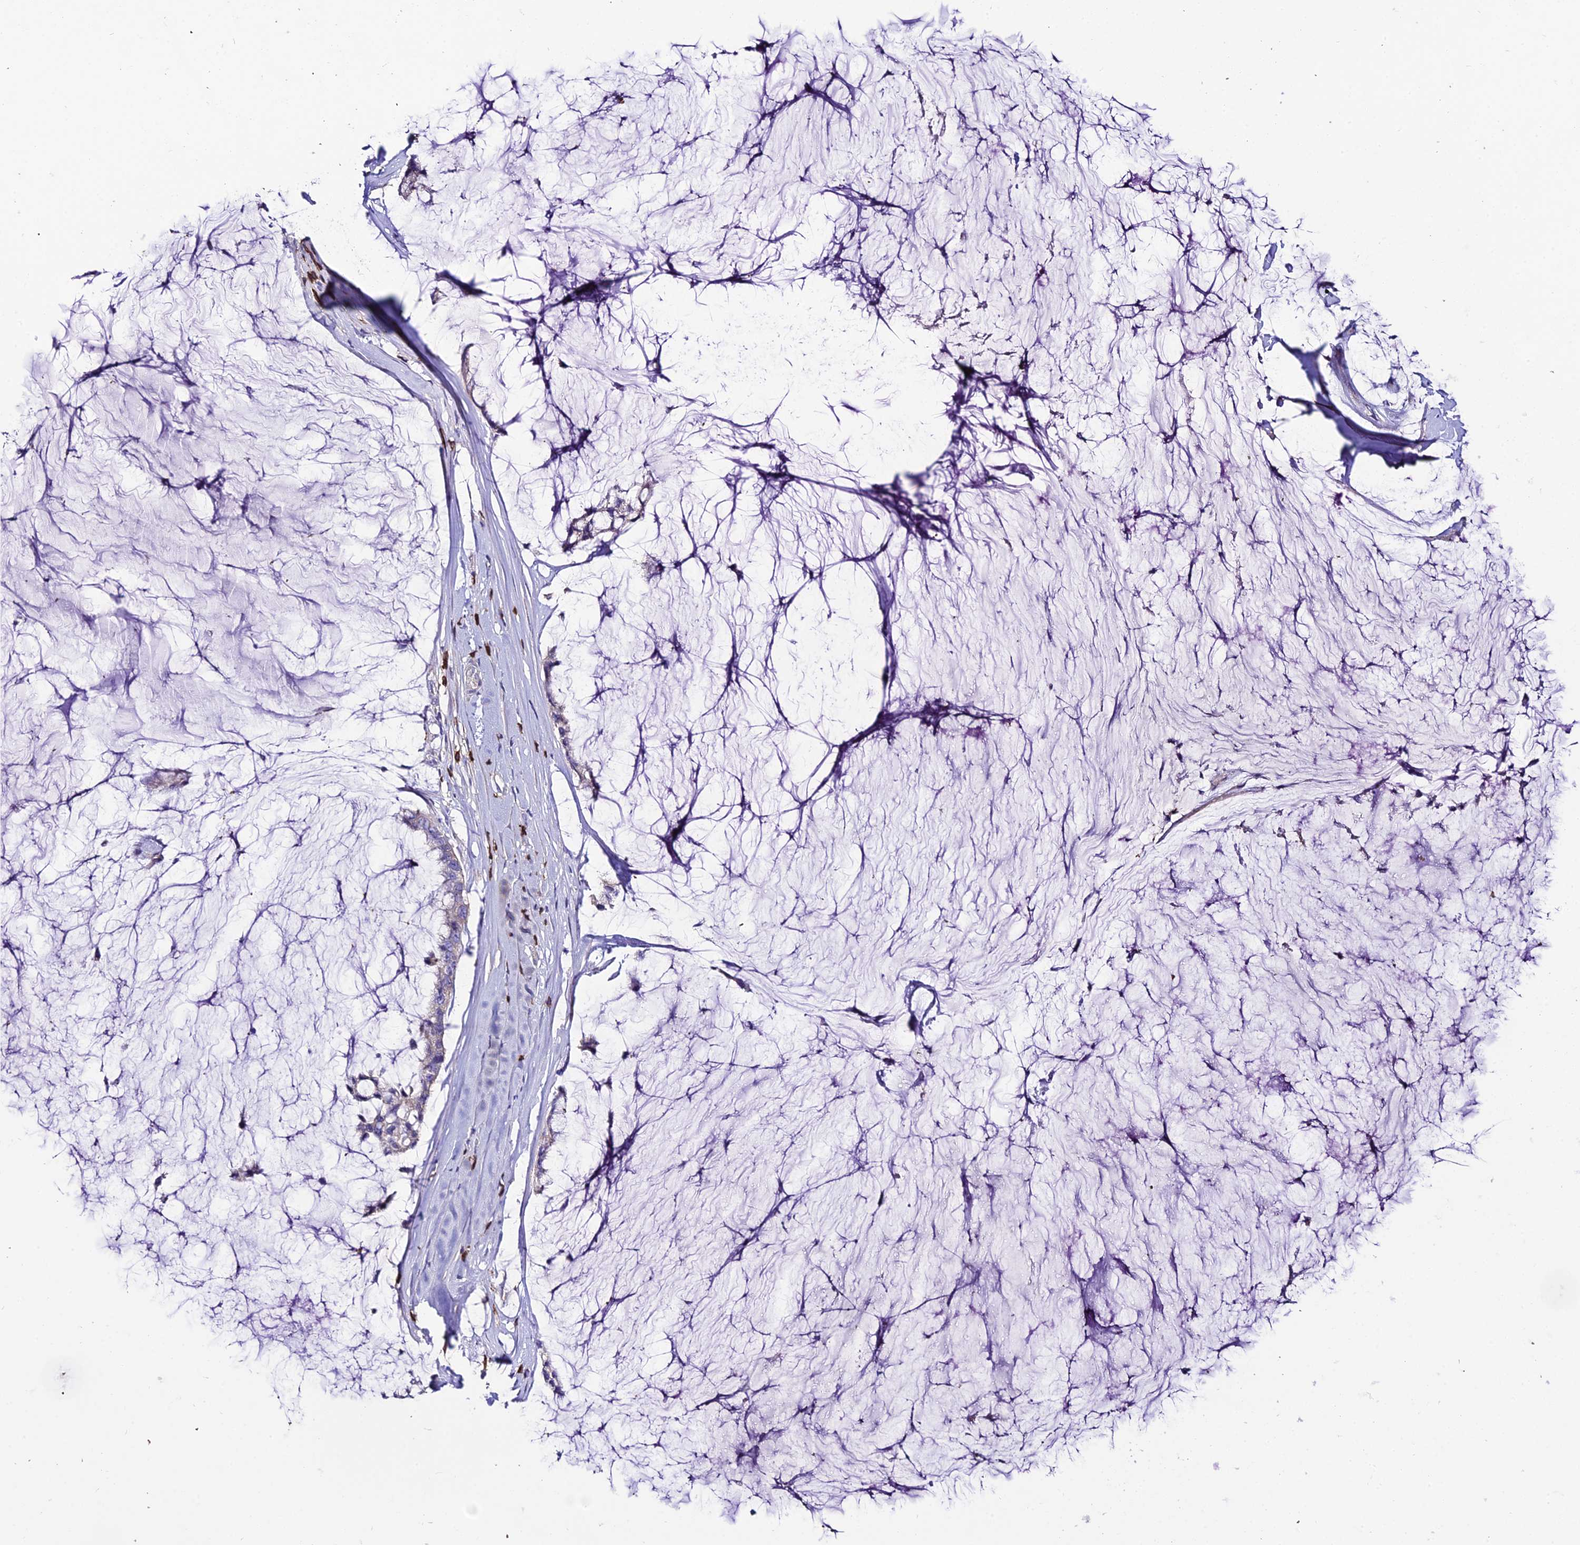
{"staining": {"intensity": "negative", "quantity": "none", "location": "none"}, "tissue": "ovarian cancer", "cell_type": "Tumor cells", "image_type": "cancer", "snomed": [{"axis": "morphology", "description": "Cystadenocarcinoma, mucinous, NOS"}, {"axis": "topography", "description": "Ovary"}], "caption": "Ovarian mucinous cystadenocarcinoma was stained to show a protein in brown. There is no significant expression in tumor cells.", "gene": "PTPRCAP", "patient": {"sex": "female", "age": 39}}